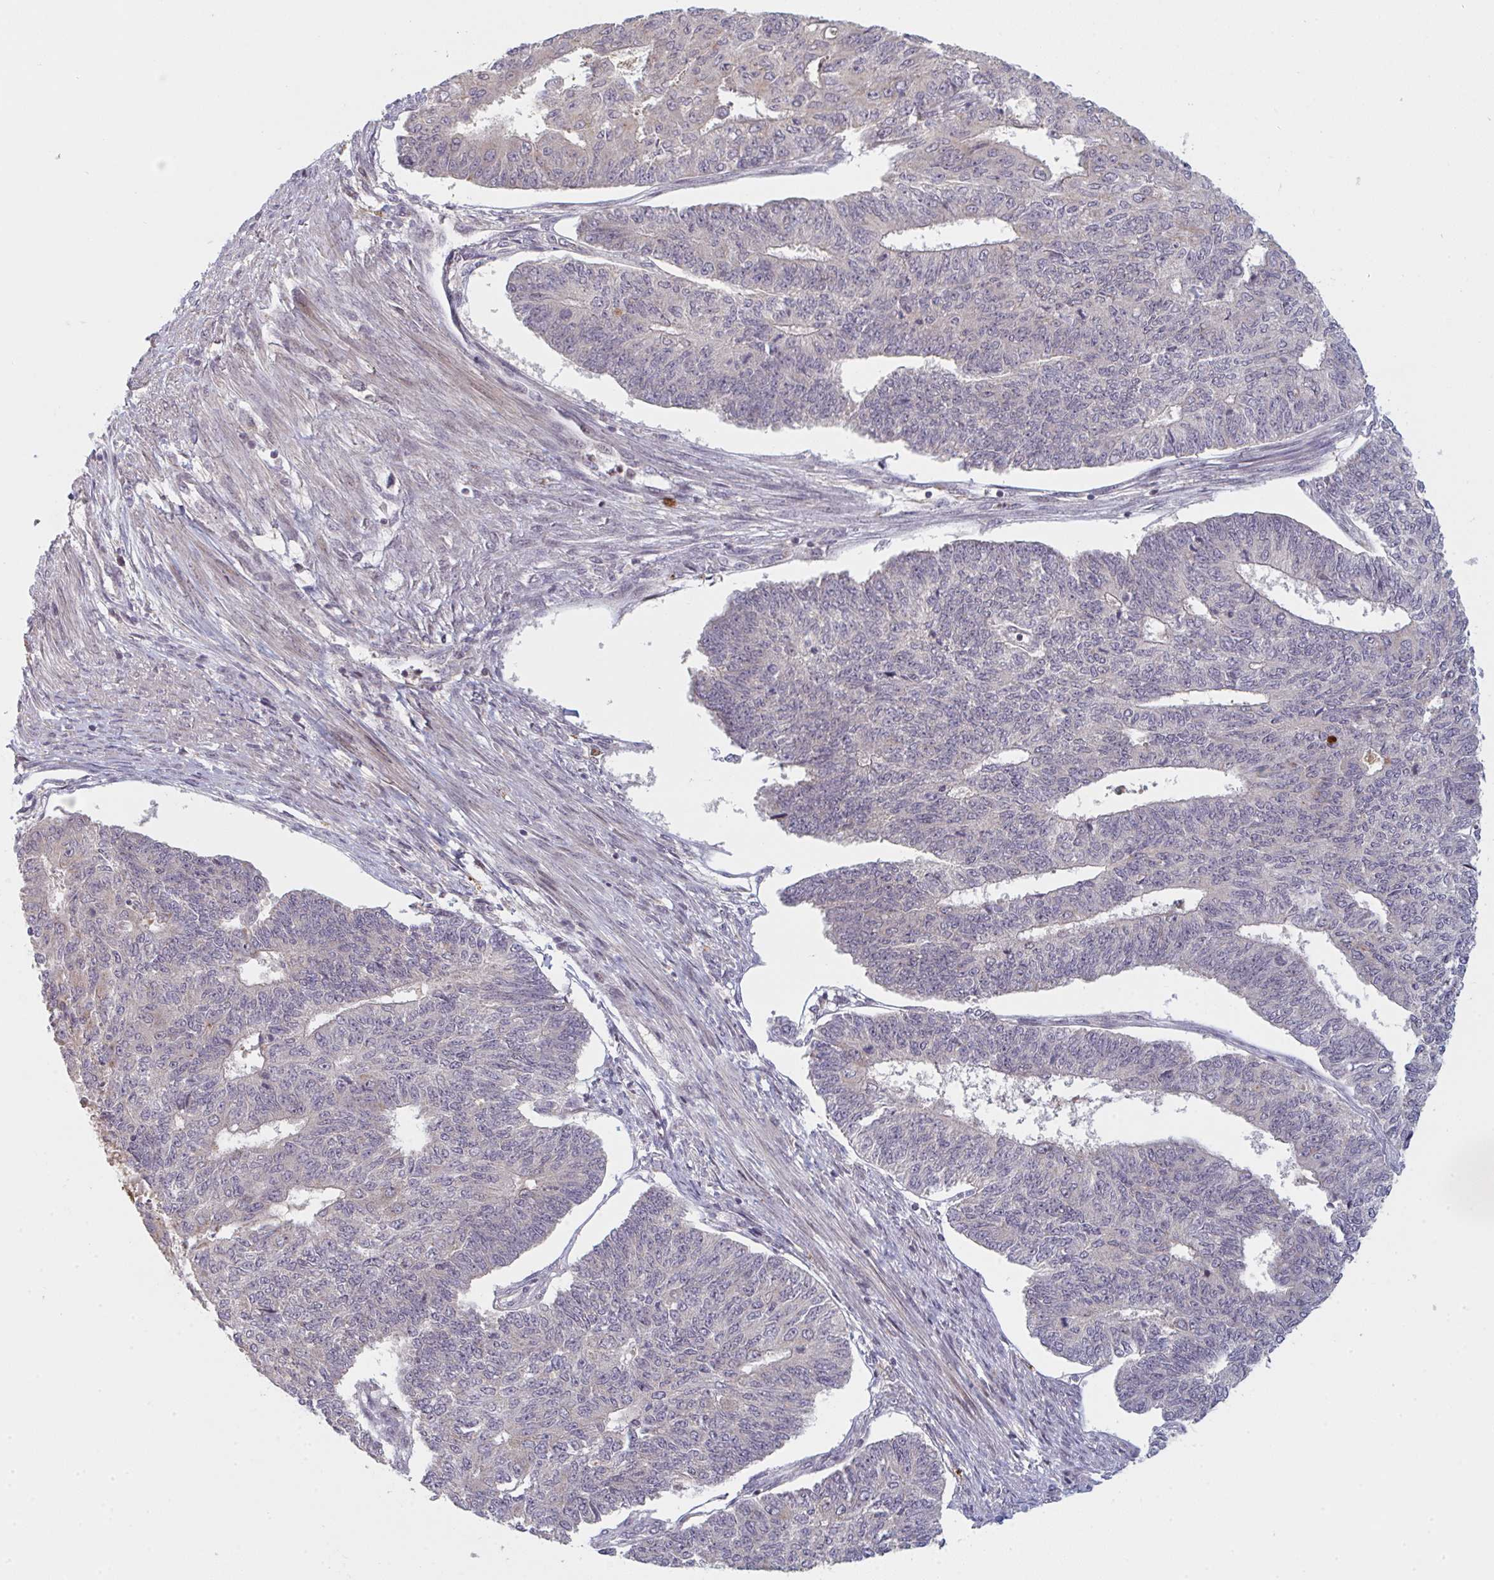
{"staining": {"intensity": "negative", "quantity": "none", "location": "none"}, "tissue": "endometrial cancer", "cell_type": "Tumor cells", "image_type": "cancer", "snomed": [{"axis": "morphology", "description": "Adenocarcinoma, NOS"}, {"axis": "topography", "description": "Endometrium"}], "caption": "A high-resolution histopathology image shows IHC staining of endometrial adenocarcinoma, which reveals no significant expression in tumor cells.", "gene": "DCST1", "patient": {"sex": "female", "age": 32}}